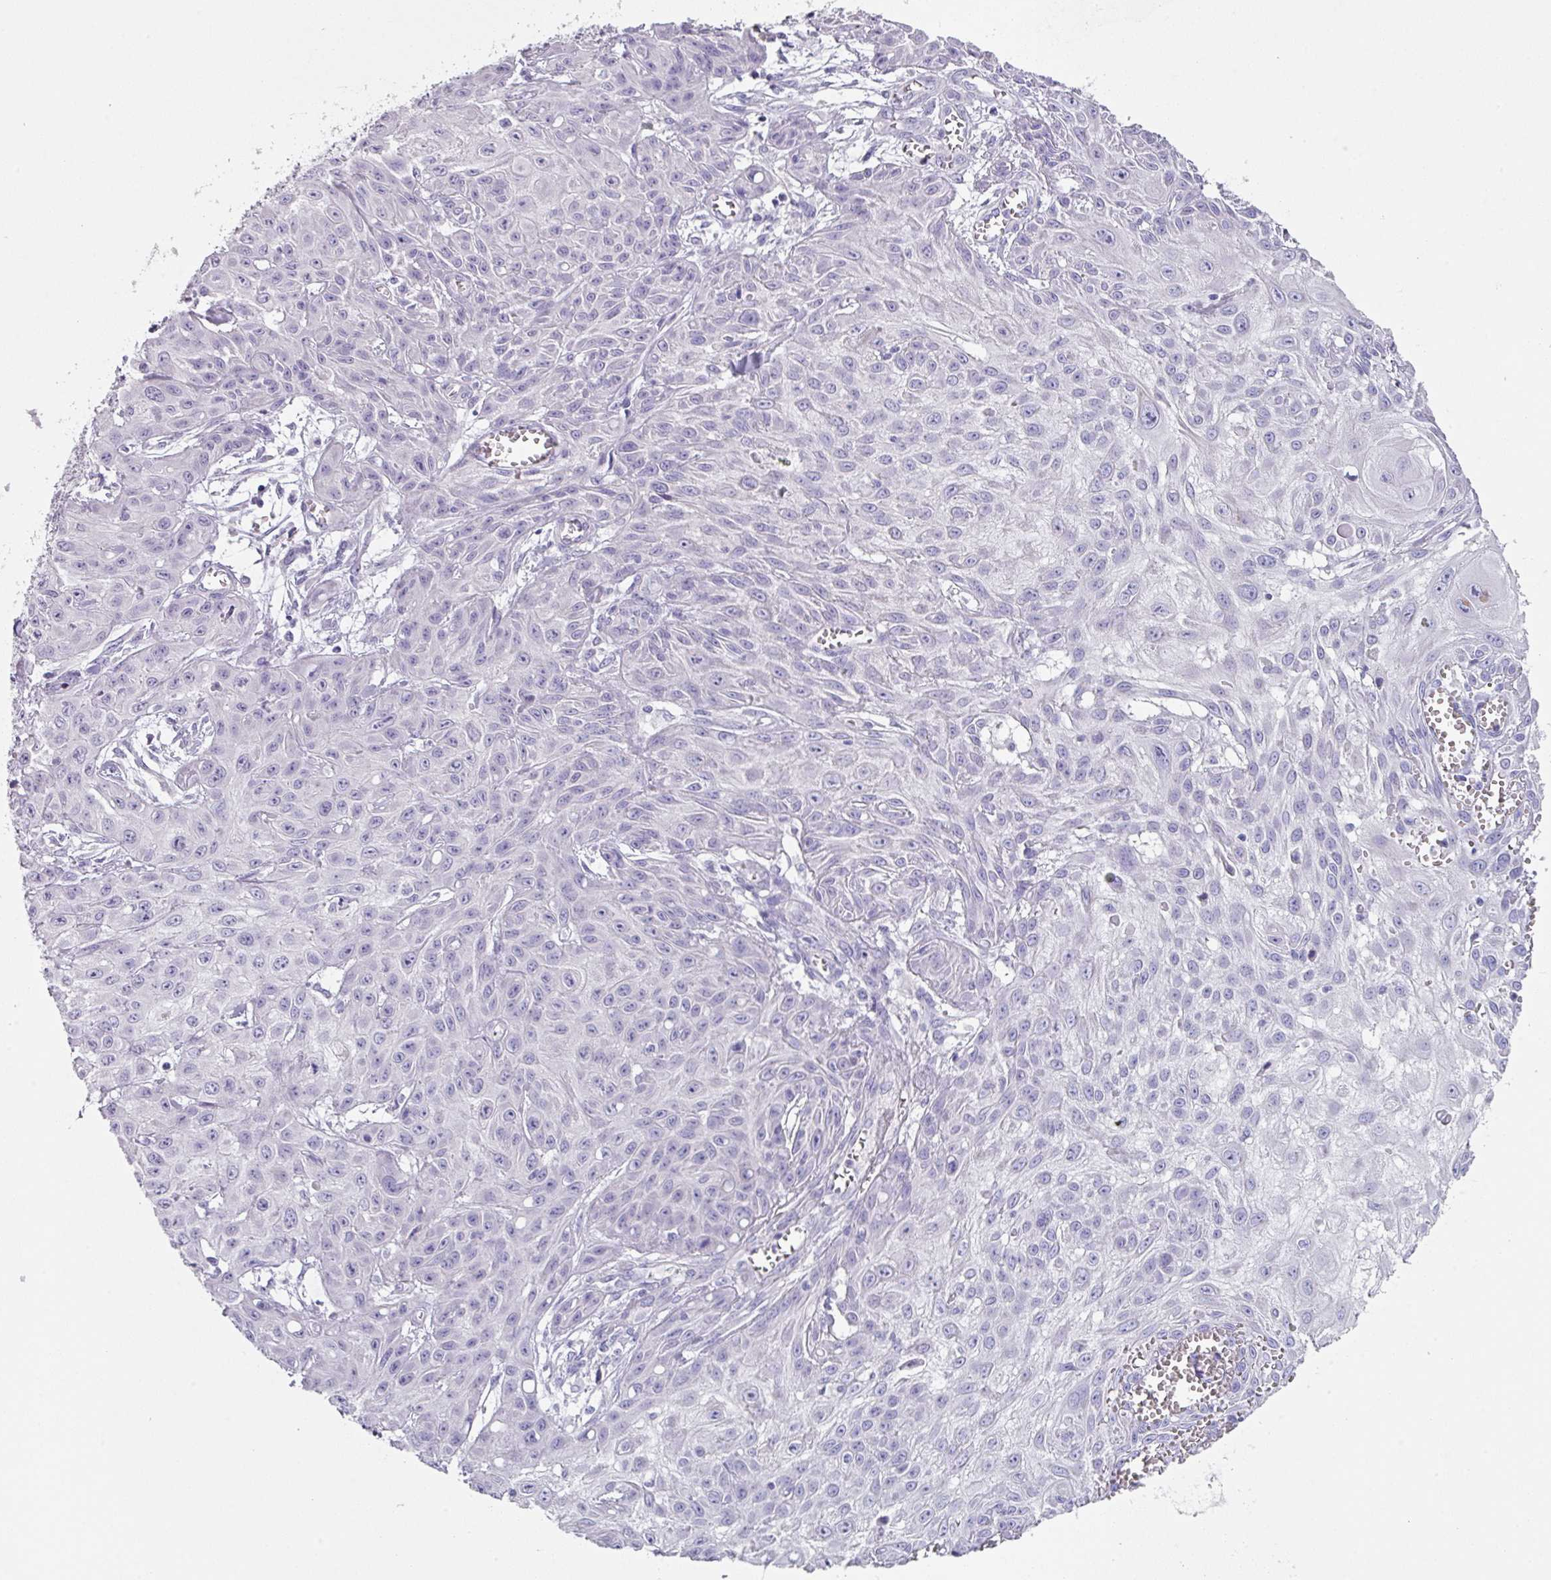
{"staining": {"intensity": "negative", "quantity": "none", "location": "none"}, "tissue": "skin cancer", "cell_type": "Tumor cells", "image_type": "cancer", "snomed": [{"axis": "morphology", "description": "Squamous cell carcinoma, NOS"}, {"axis": "topography", "description": "Skin"}, {"axis": "topography", "description": "Vulva"}], "caption": "A histopathology image of skin squamous cell carcinoma stained for a protein demonstrates no brown staining in tumor cells.", "gene": "DEFB115", "patient": {"sex": "female", "age": 71}}